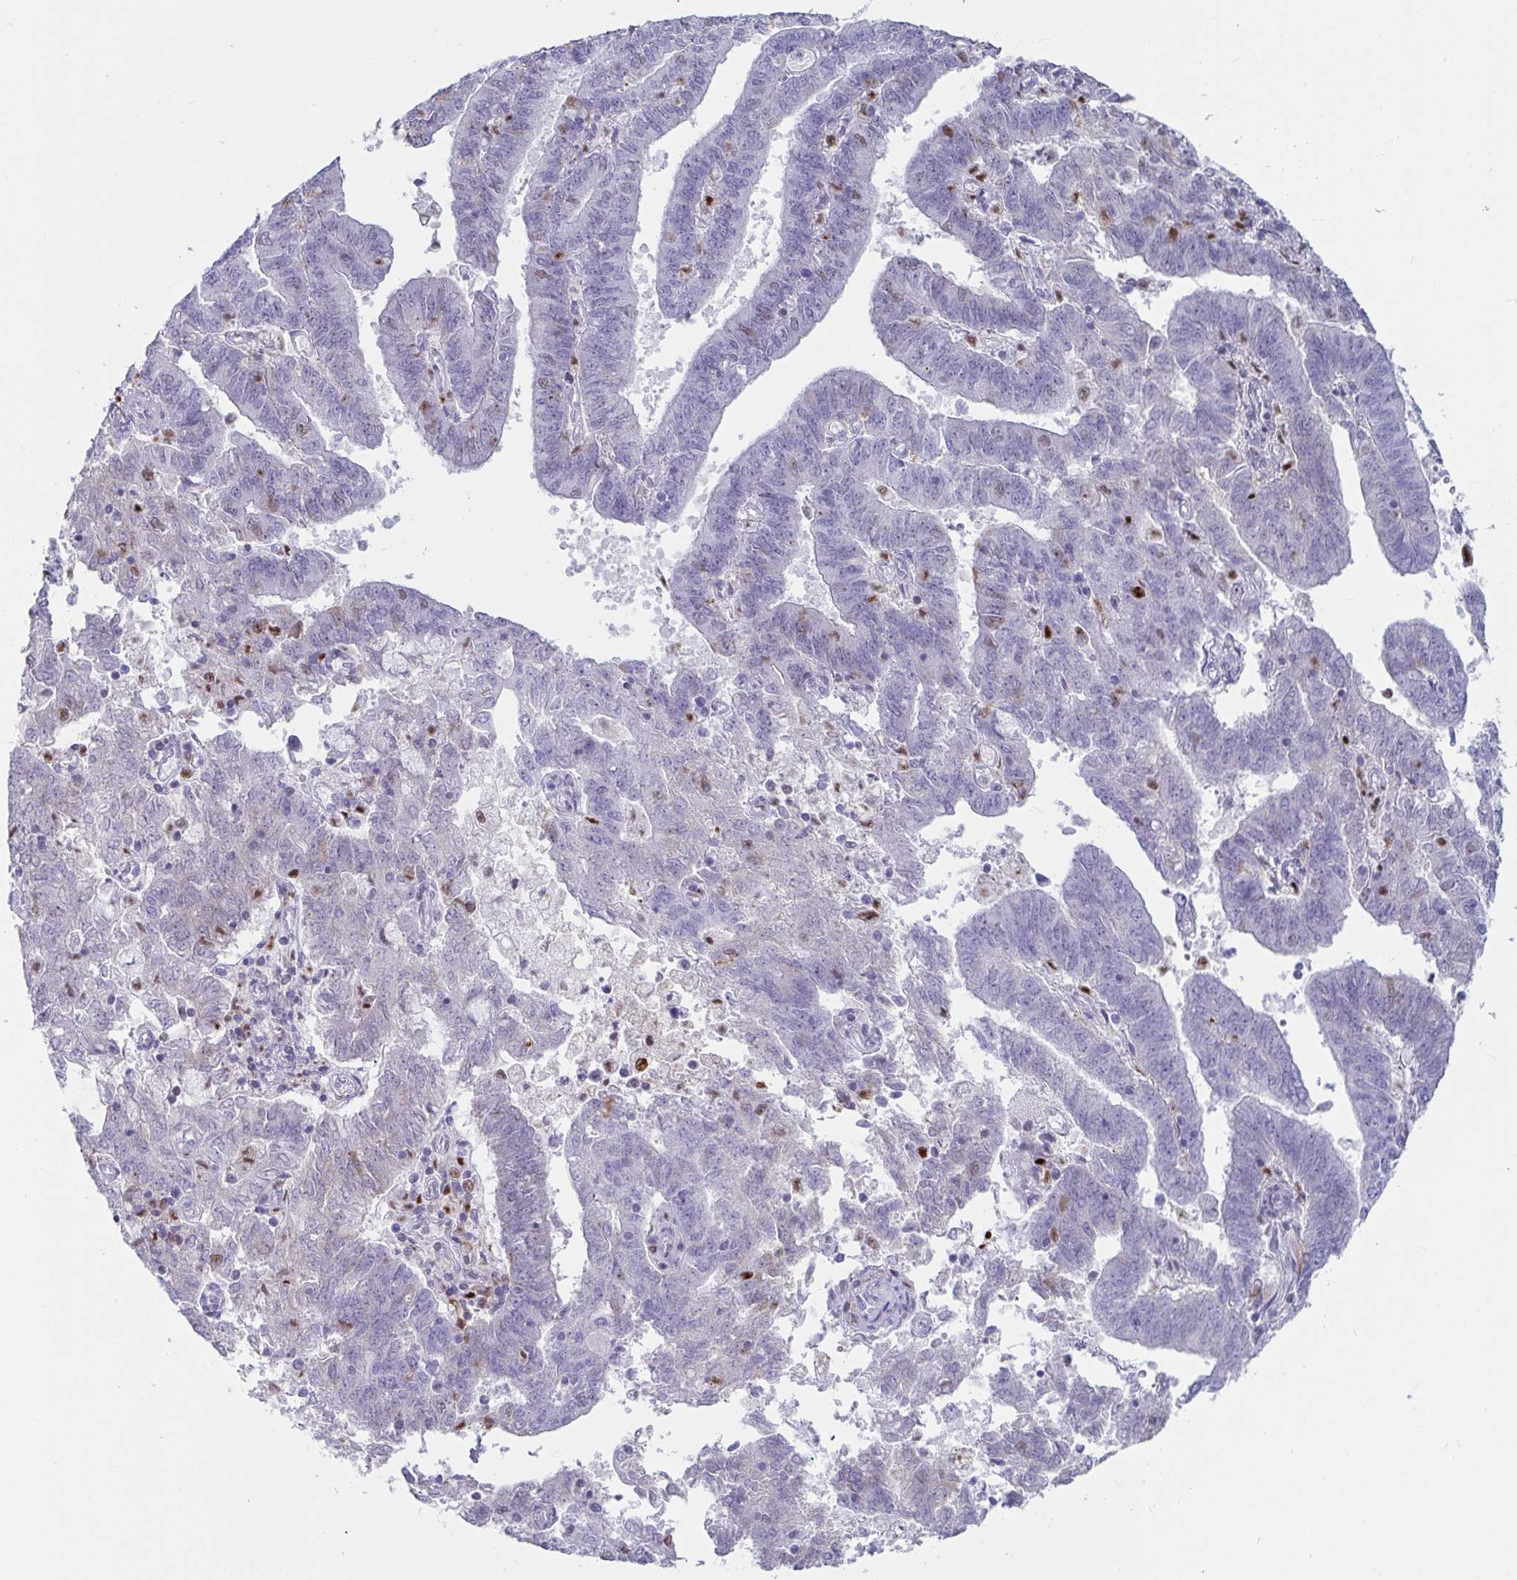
{"staining": {"intensity": "negative", "quantity": "none", "location": "none"}, "tissue": "endometrial cancer", "cell_type": "Tumor cells", "image_type": "cancer", "snomed": [{"axis": "morphology", "description": "Adenocarcinoma, NOS"}, {"axis": "topography", "description": "Endometrium"}], "caption": "Tumor cells are negative for brown protein staining in endometrial cancer (adenocarcinoma).", "gene": "ZNF586", "patient": {"sex": "female", "age": 82}}